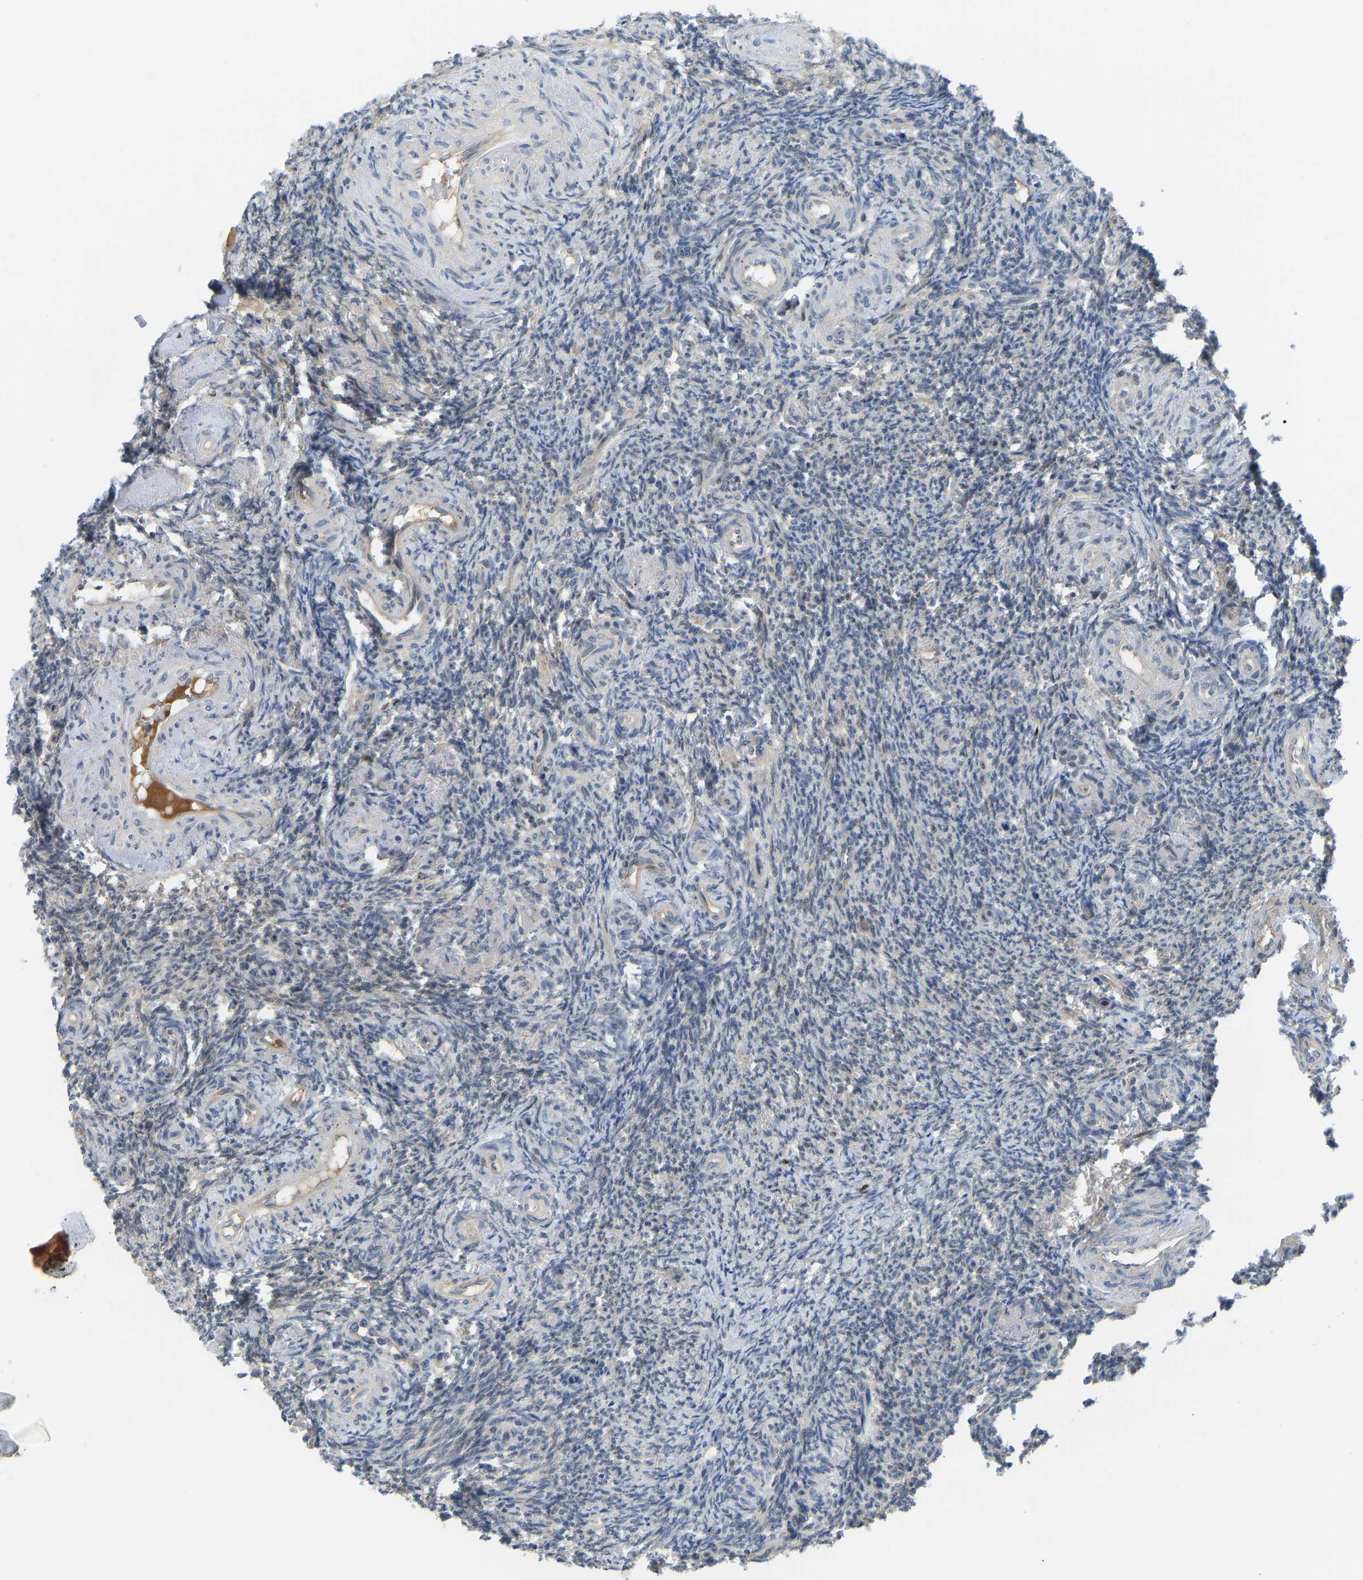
{"staining": {"intensity": "weak", "quantity": "25%-75%", "location": "cytoplasmic/membranous,nuclear"}, "tissue": "ovary", "cell_type": "Ovarian stroma cells", "image_type": "normal", "snomed": [{"axis": "morphology", "description": "Normal tissue, NOS"}, {"axis": "topography", "description": "Ovary"}], "caption": "This micrograph demonstrates benign ovary stained with immunohistochemistry to label a protein in brown. The cytoplasmic/membranous,nuclear of ovarian stroma cells show weak positivity for the protein. Nuclei are counter-stained blue.", "gene": "ZNF251", "patient": {"sex": "female", "age": 41}}